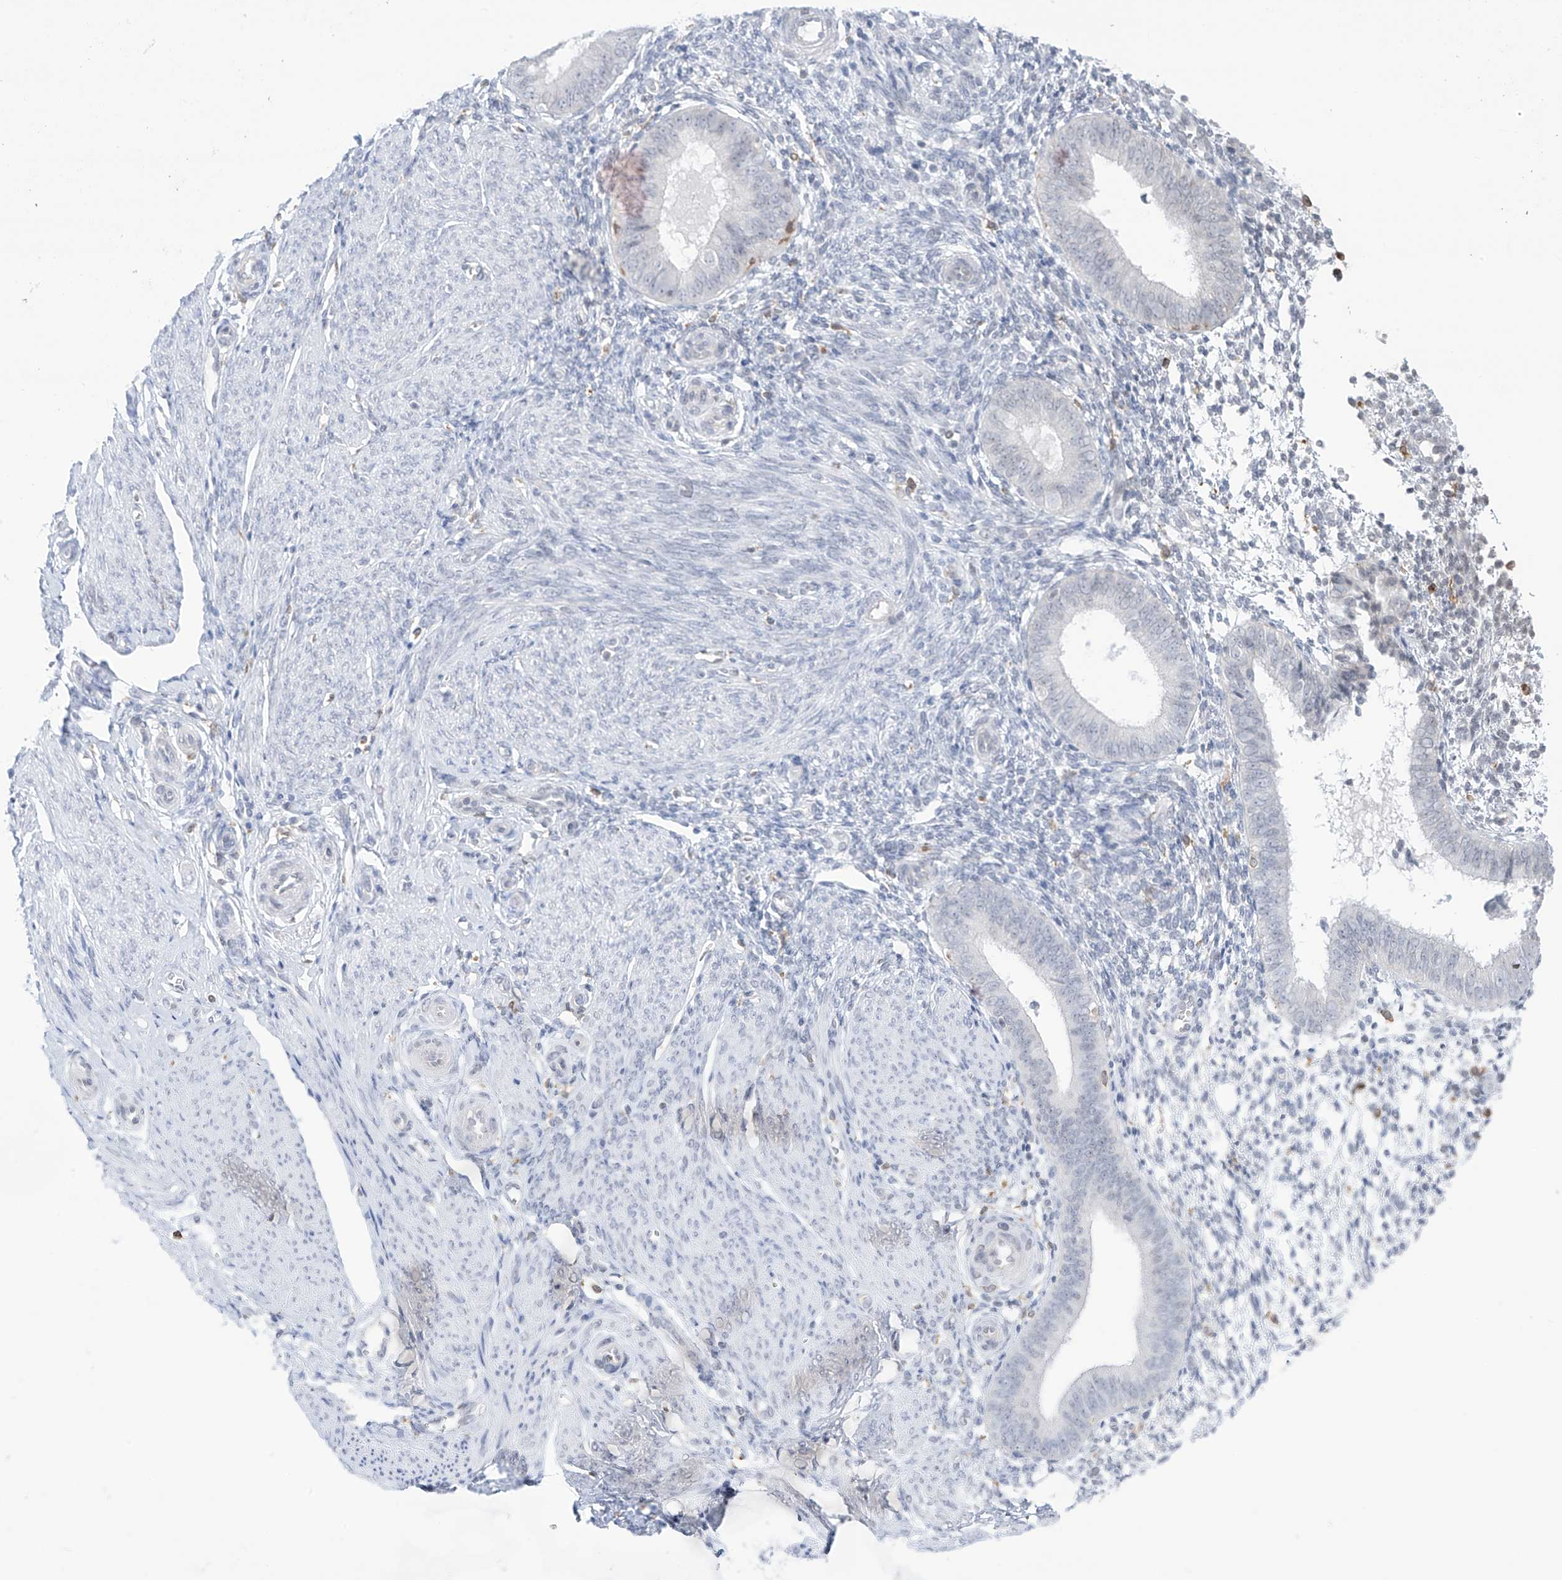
{"staining": {"intensity": "moderate", "quantity": "<25%", "location": "cytoplasmic/membranous"}, "tissue": "endometrium", "cell_type": "Cells in endometrial stroma", "image_type": "normal", "snomed": [{"axis": "morphology", "description": "Normal tissue, NOS"}, {"axis": "topography", "description": "Uterus"}, {"axis": "topography", "description": "Endometrium"}], "caption": "IHC (DAB (3,3'-diaminobenzidine)) staining of normal endometrium displays moderate cytoplasmic/membranous protein expression in about <25% of cells in endometrial stroma.", "gene": "TBXAS1", "patient": {"sex": "female", "age": 48}}